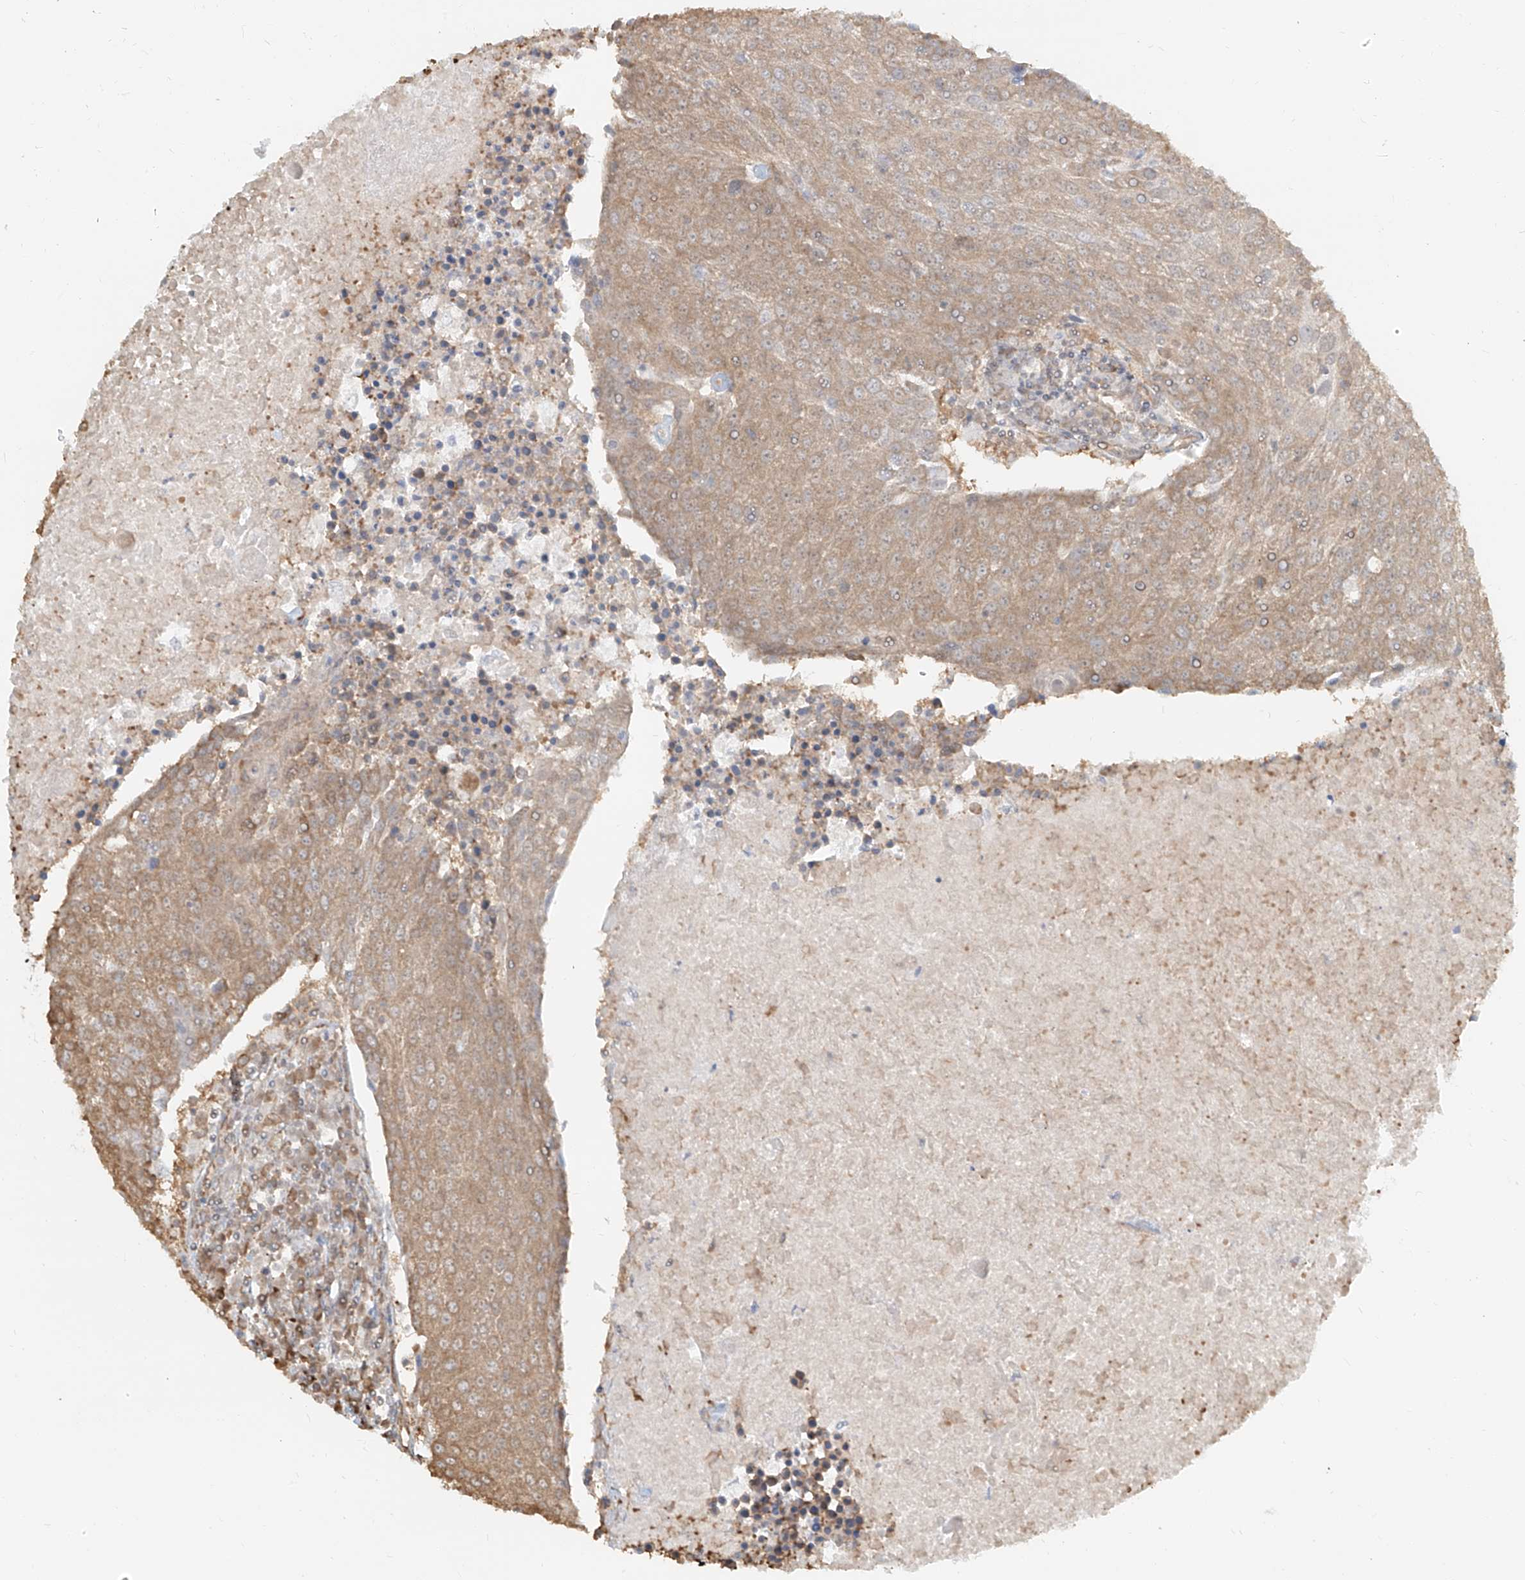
{"staining": {"intensity": "moderate", "quantity": ">75%", "location": "cytoplasmic/membranous"}, "tissue": "urothelial cancer", "cell_type": "Tumor cells", "image_type": "cancer", "snomed": [{"axis": "morphology", "description": "Urothelial carcinoma, High grade"}, {"axis": "topography", "description": "Urinary bladder"}], "caption": "Urothelial cancer was stained to show a protein in brown. There is medium levels of moderate cytoplasmic/membranous expression in approximately >75% of tumor cells.", "gene": "UBE2K", "patient": {"sex": "female", "age": 85}}